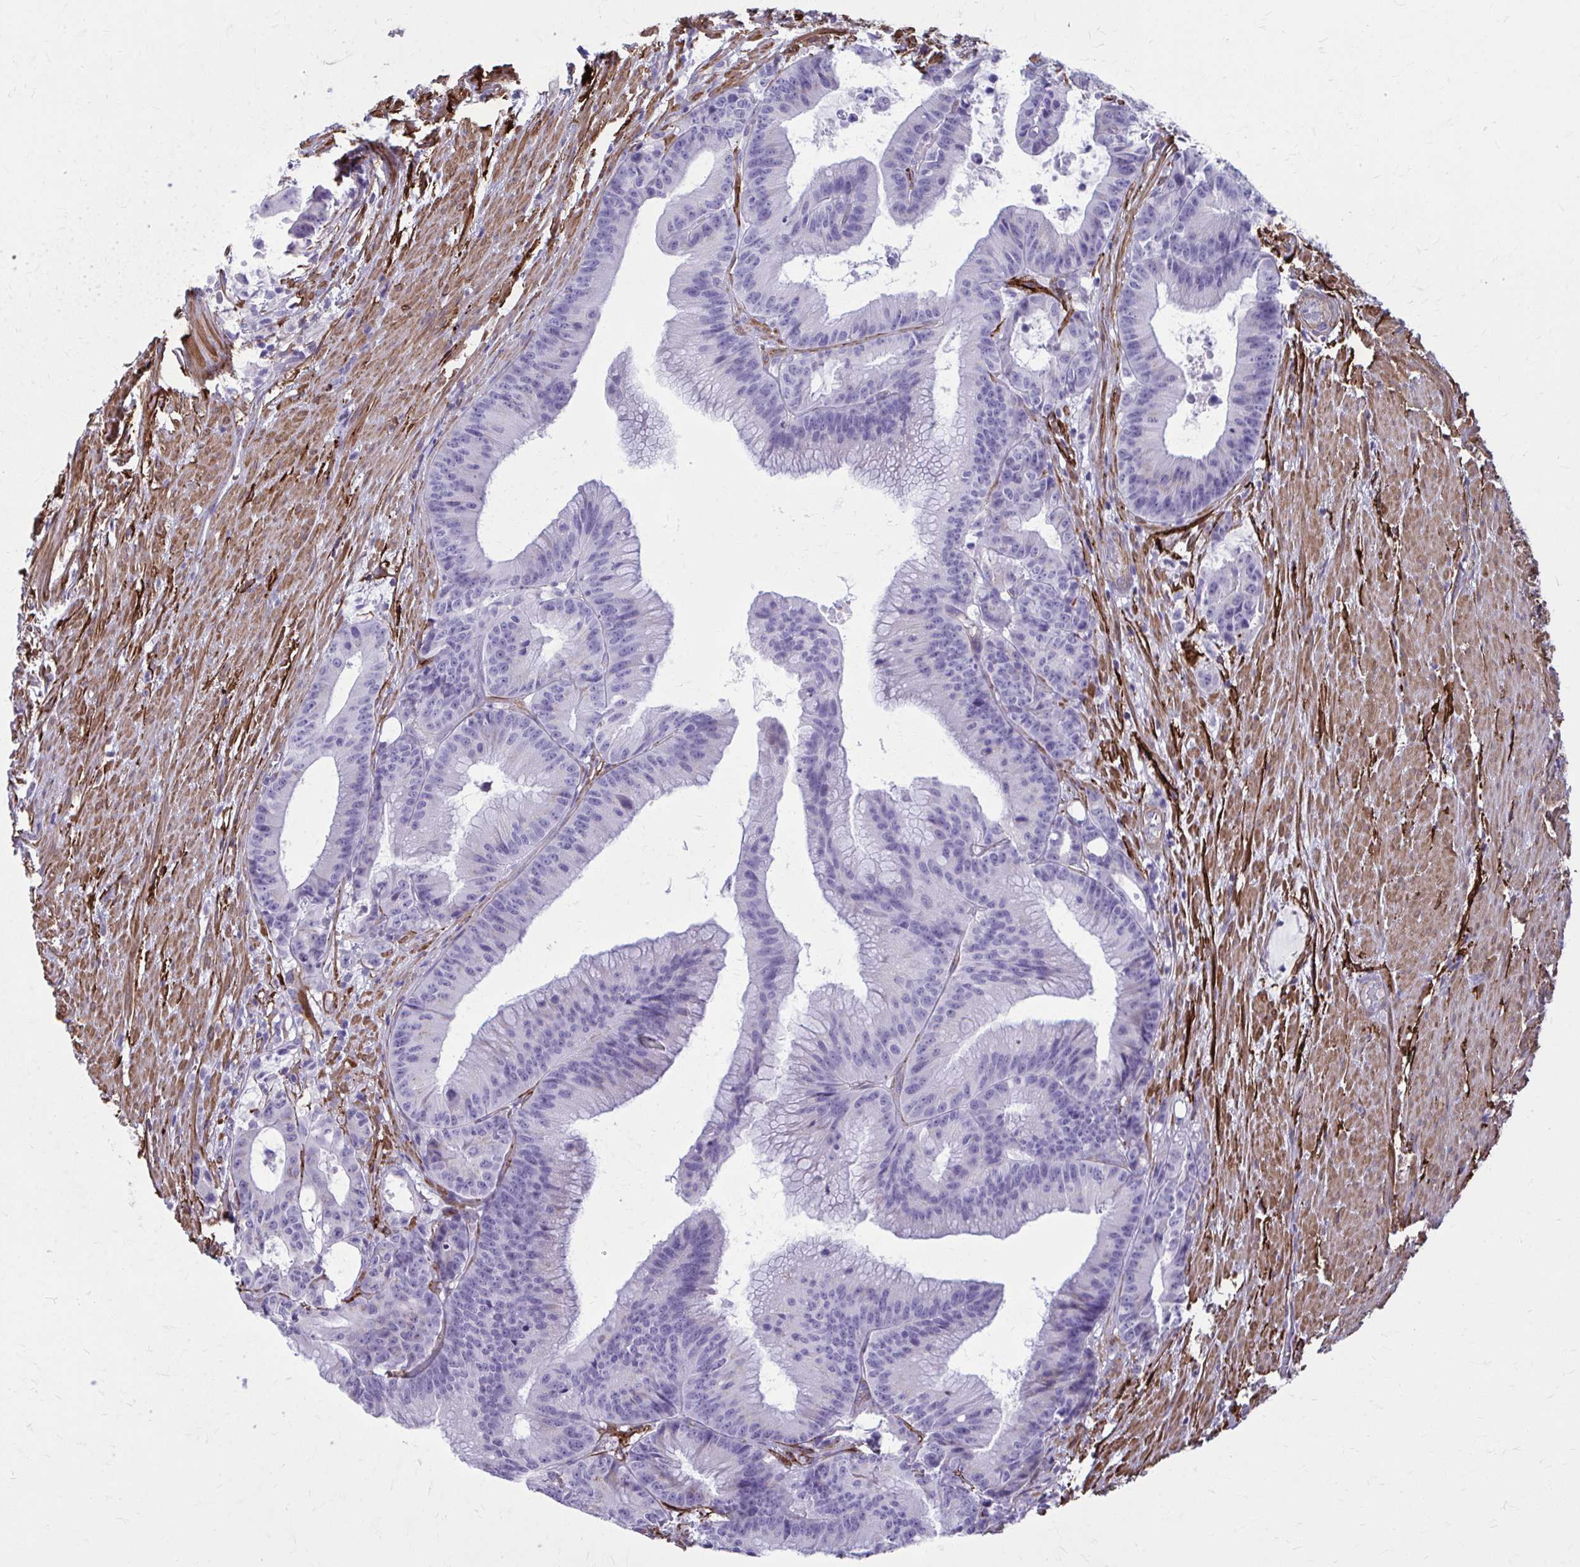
{"staining": {"intensity": "negative", "quantity": "none", "location": "none"}, "tissue": "colorectal cancer", "cell_type": "Tumor cells", "image_type": "cancer", "snomed": [{"axis": "morphology", "description": "Adenocarcinoma, NOS"}, {"axis": "topography", "description": "Colon"}], "caption": "Colorectal cancer (adenocarcinoma) stained for a protein using IHC exhibits no expression tumor cells.", "gene": "AKAP12", "patient": {"sex": "female", "age": 78}}